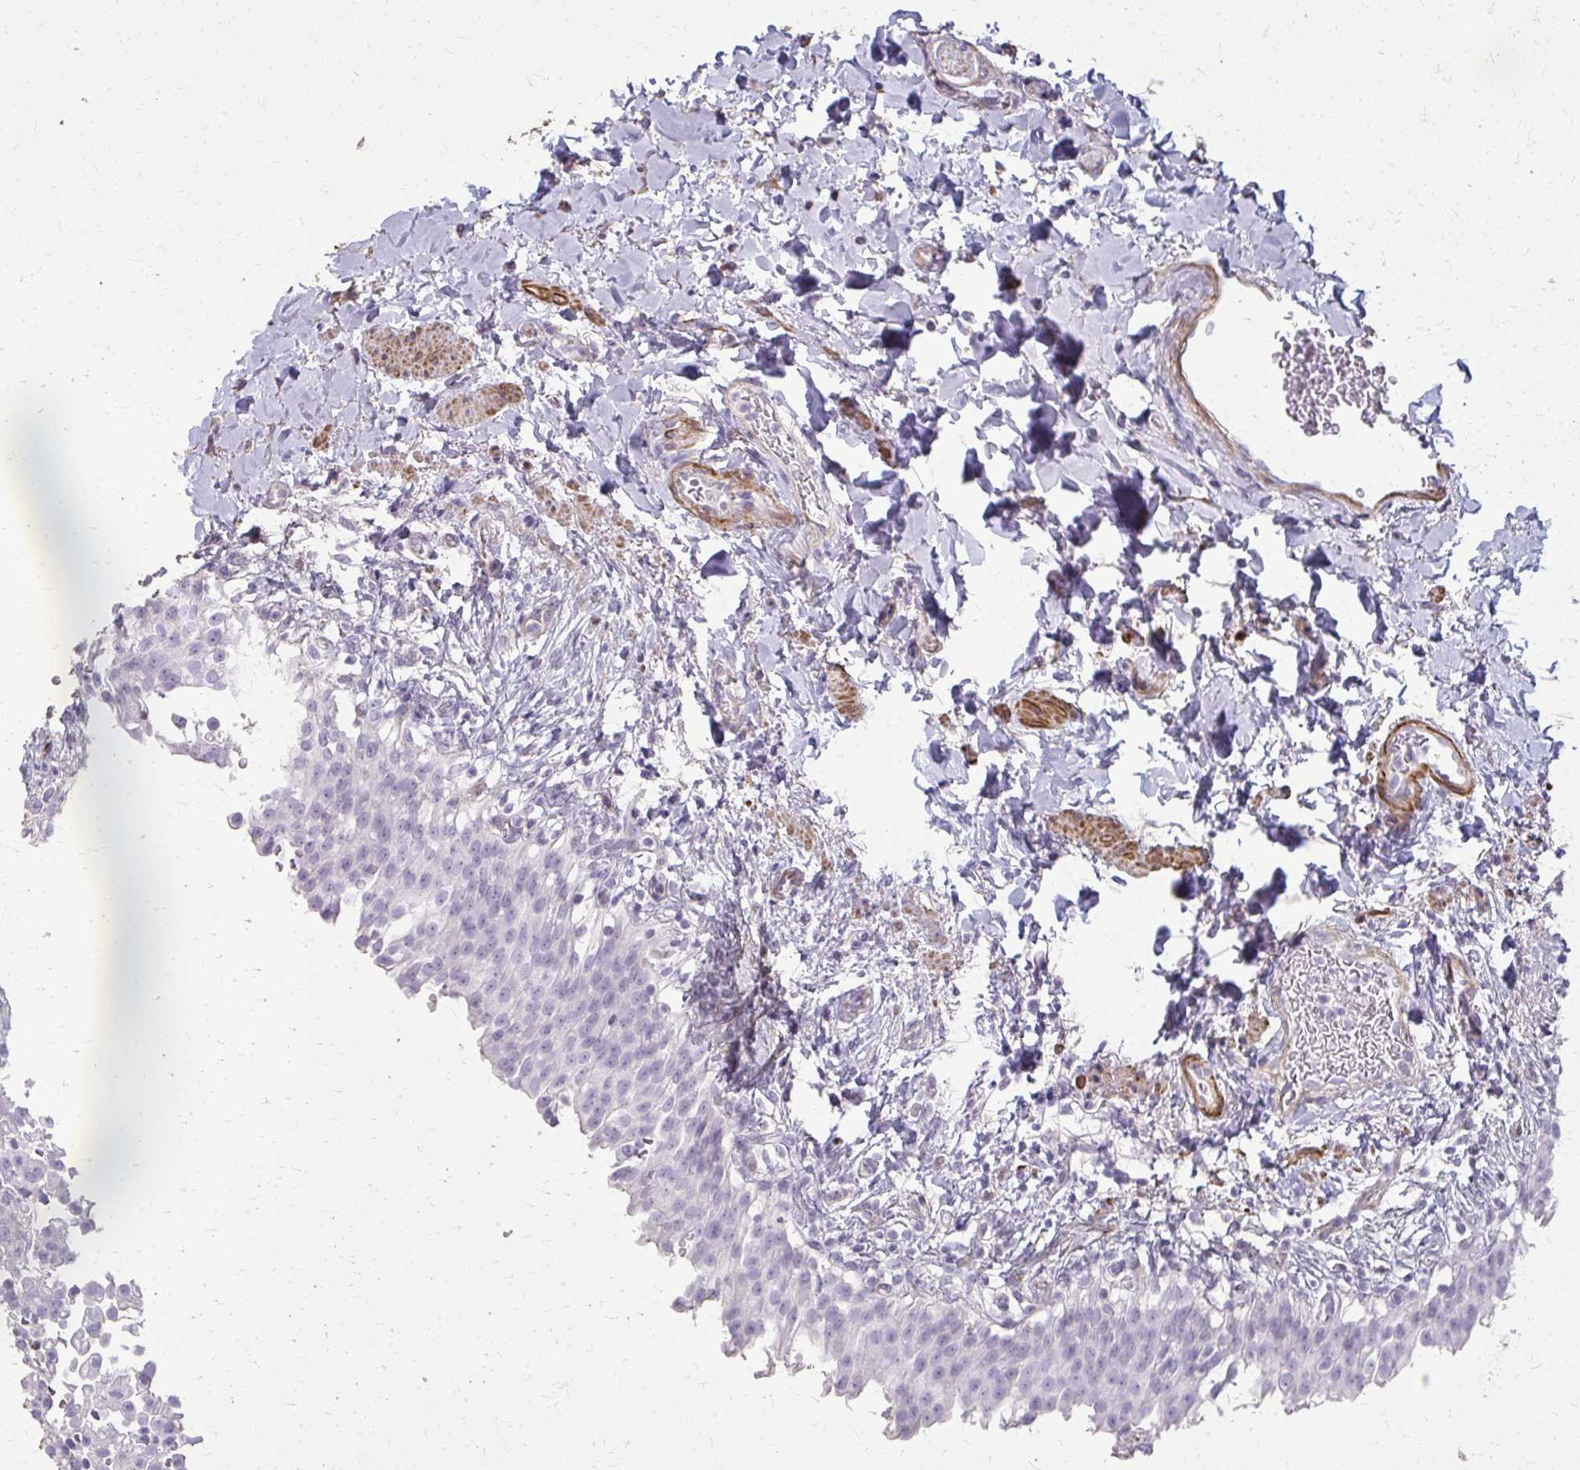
{"staining": {"intensity": "negative", "quantity": "none", "location": "none"}, "tissue": "urinary bladder", "cell_type": "Urothelial cells", "image_type": "normal", "snomed": [{"axis": "morphology", "description": "Normal tissue, NOS"}, {"axis": "topography", "description": "Urinary bladder"}, {"axis": "topography", "description": "Peripheral nerve tissue"}], "caption": "This histopathology image is of unremarkable urinary bladder stained with IHC to label a protein in brown with the nuclei are counter-stained blue. There is no staining in urothelial cells.", "gene": "TENM4", "patient": {"sex": "female", "age": 60}}